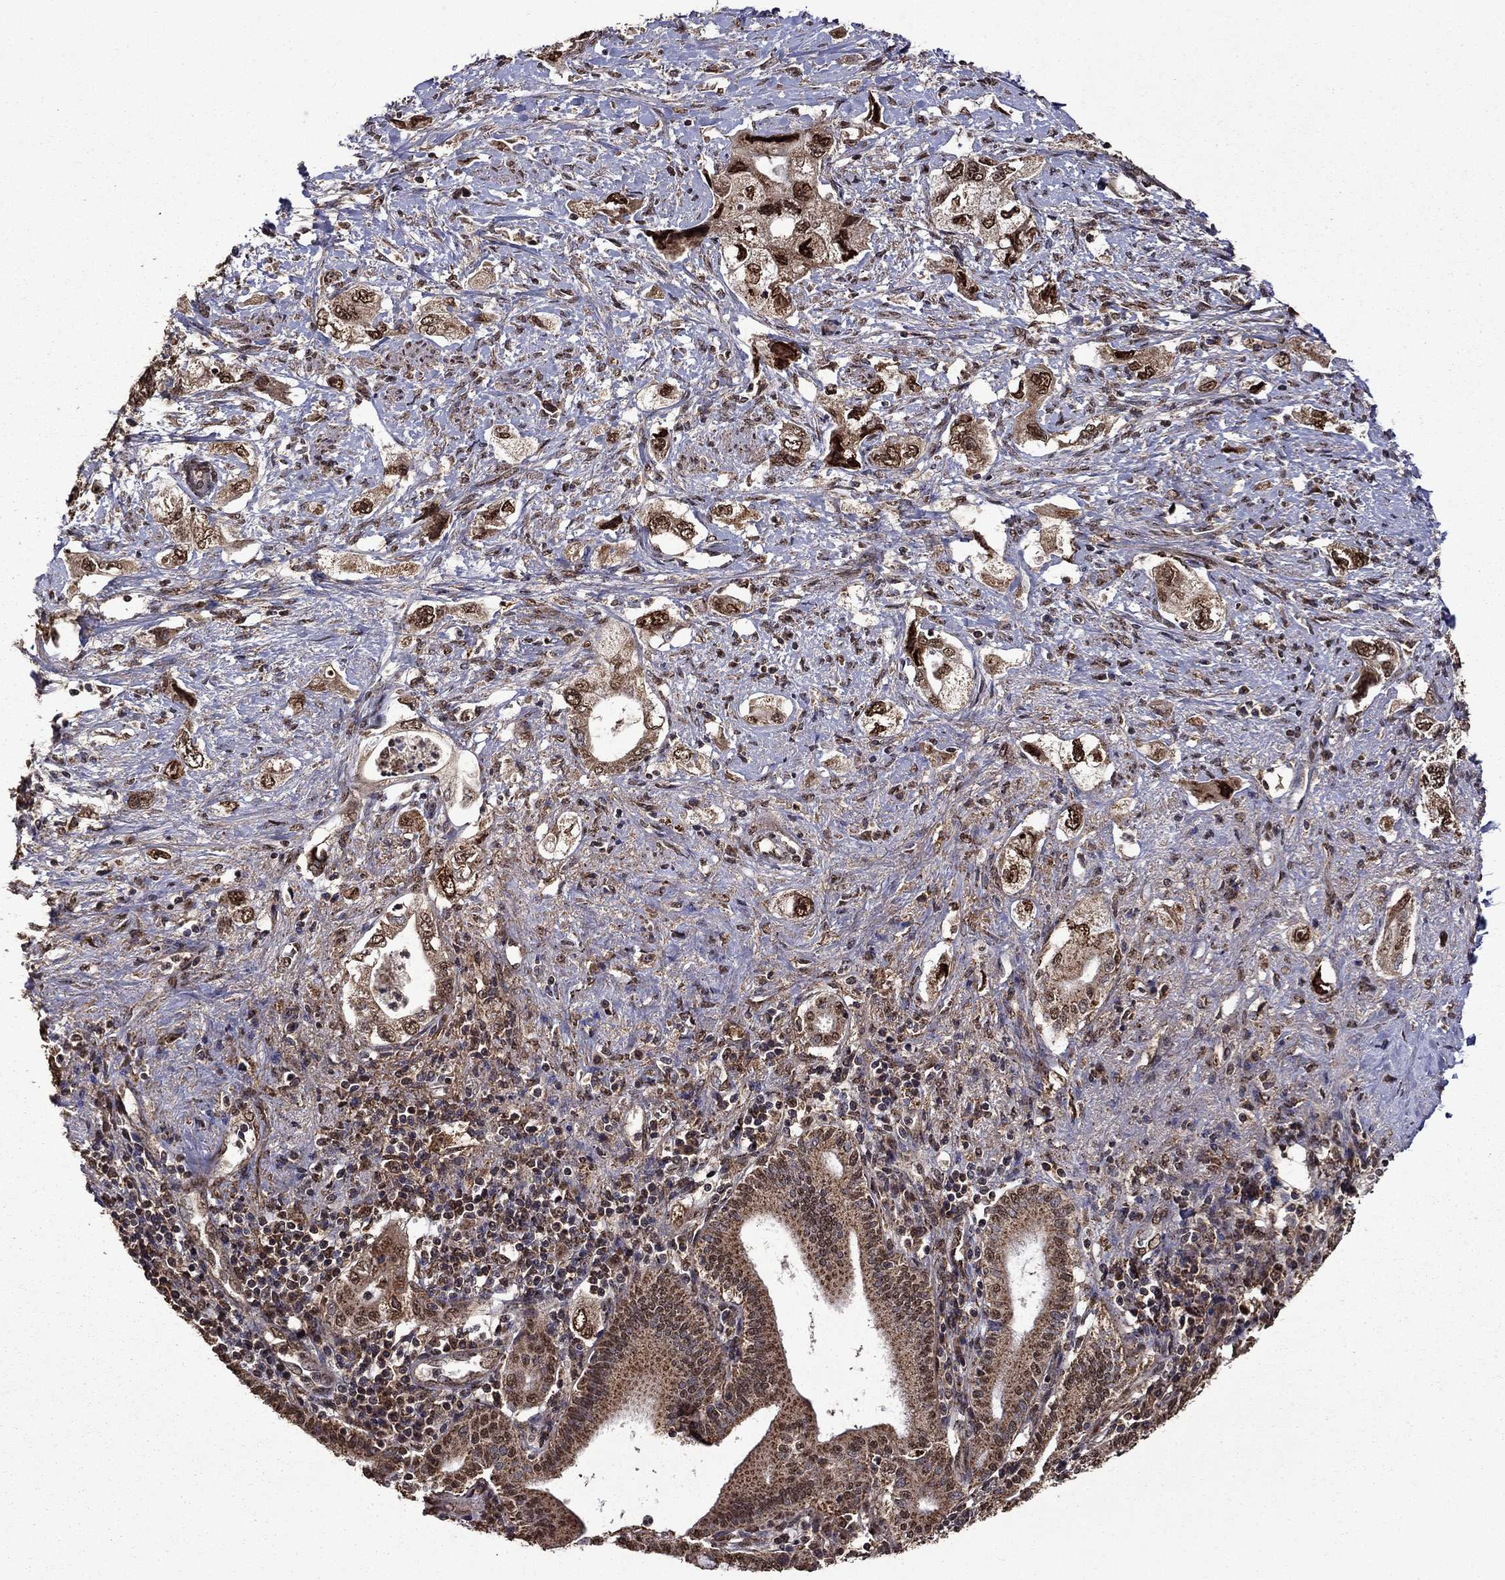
{"staining": {"intensity": "strong", "quantity": ">75%", "location": "cytoplasmic/membranous,nuclear"}, "tissue": "pancreatic cancer", "cell_type": "Tumor cells", "image_type": "cancer", "snomed": [{"axis": "morphology", "description": "Adenocarcinoma, NOS"}, {"axis": "topography", "description": "Pancreas"}], "caption": "Immunohistochemical staining of human pancreatic adenocarcinoma demonstrates strong cytoplasmic/membranous and nuclear protein staining in about >75% of tumor cells.", "gene": "ITM2B", "patient": {"sex": "female", "age": 73}}